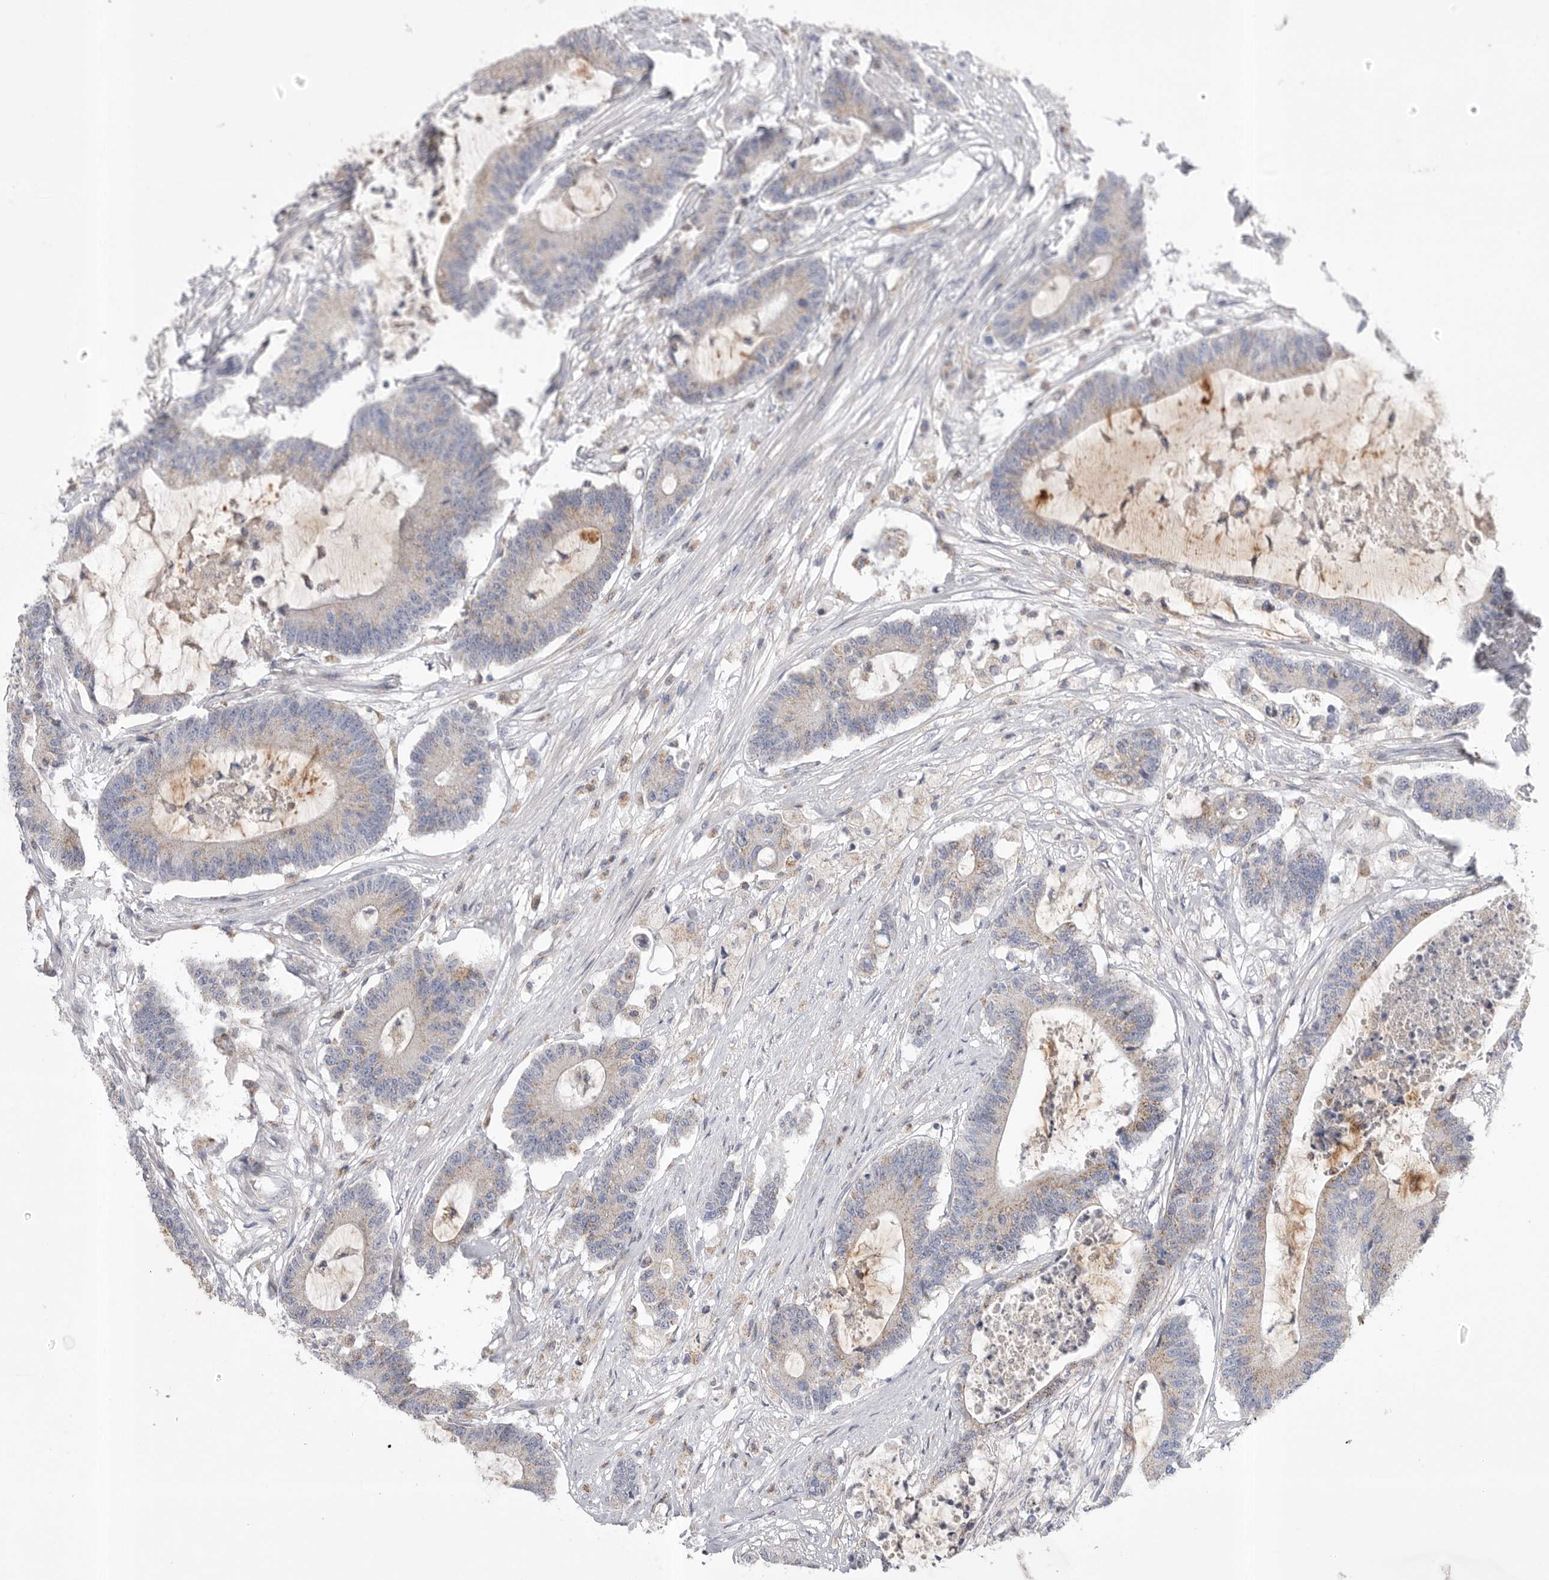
{"staining": {"intensity": "weak", "quantity": "<25%", "location": "cytoplasmic/membranous"}, "tissue": "colorectal cancer", "cell_type": "Tumor cells", "image_type": "cancer", "snomed": [{"axis": "morphology", "description": "Adenocarcinoma, NOS"}, {"axis": "topography", "description": "Colon"}], "caption": "The immunohistochemistry histopathology image has no significant positivity in tumor cells of colorectal cancer tissue.", "gene": "CCDC126", "patient": {"sex": "female", "age": 84}}